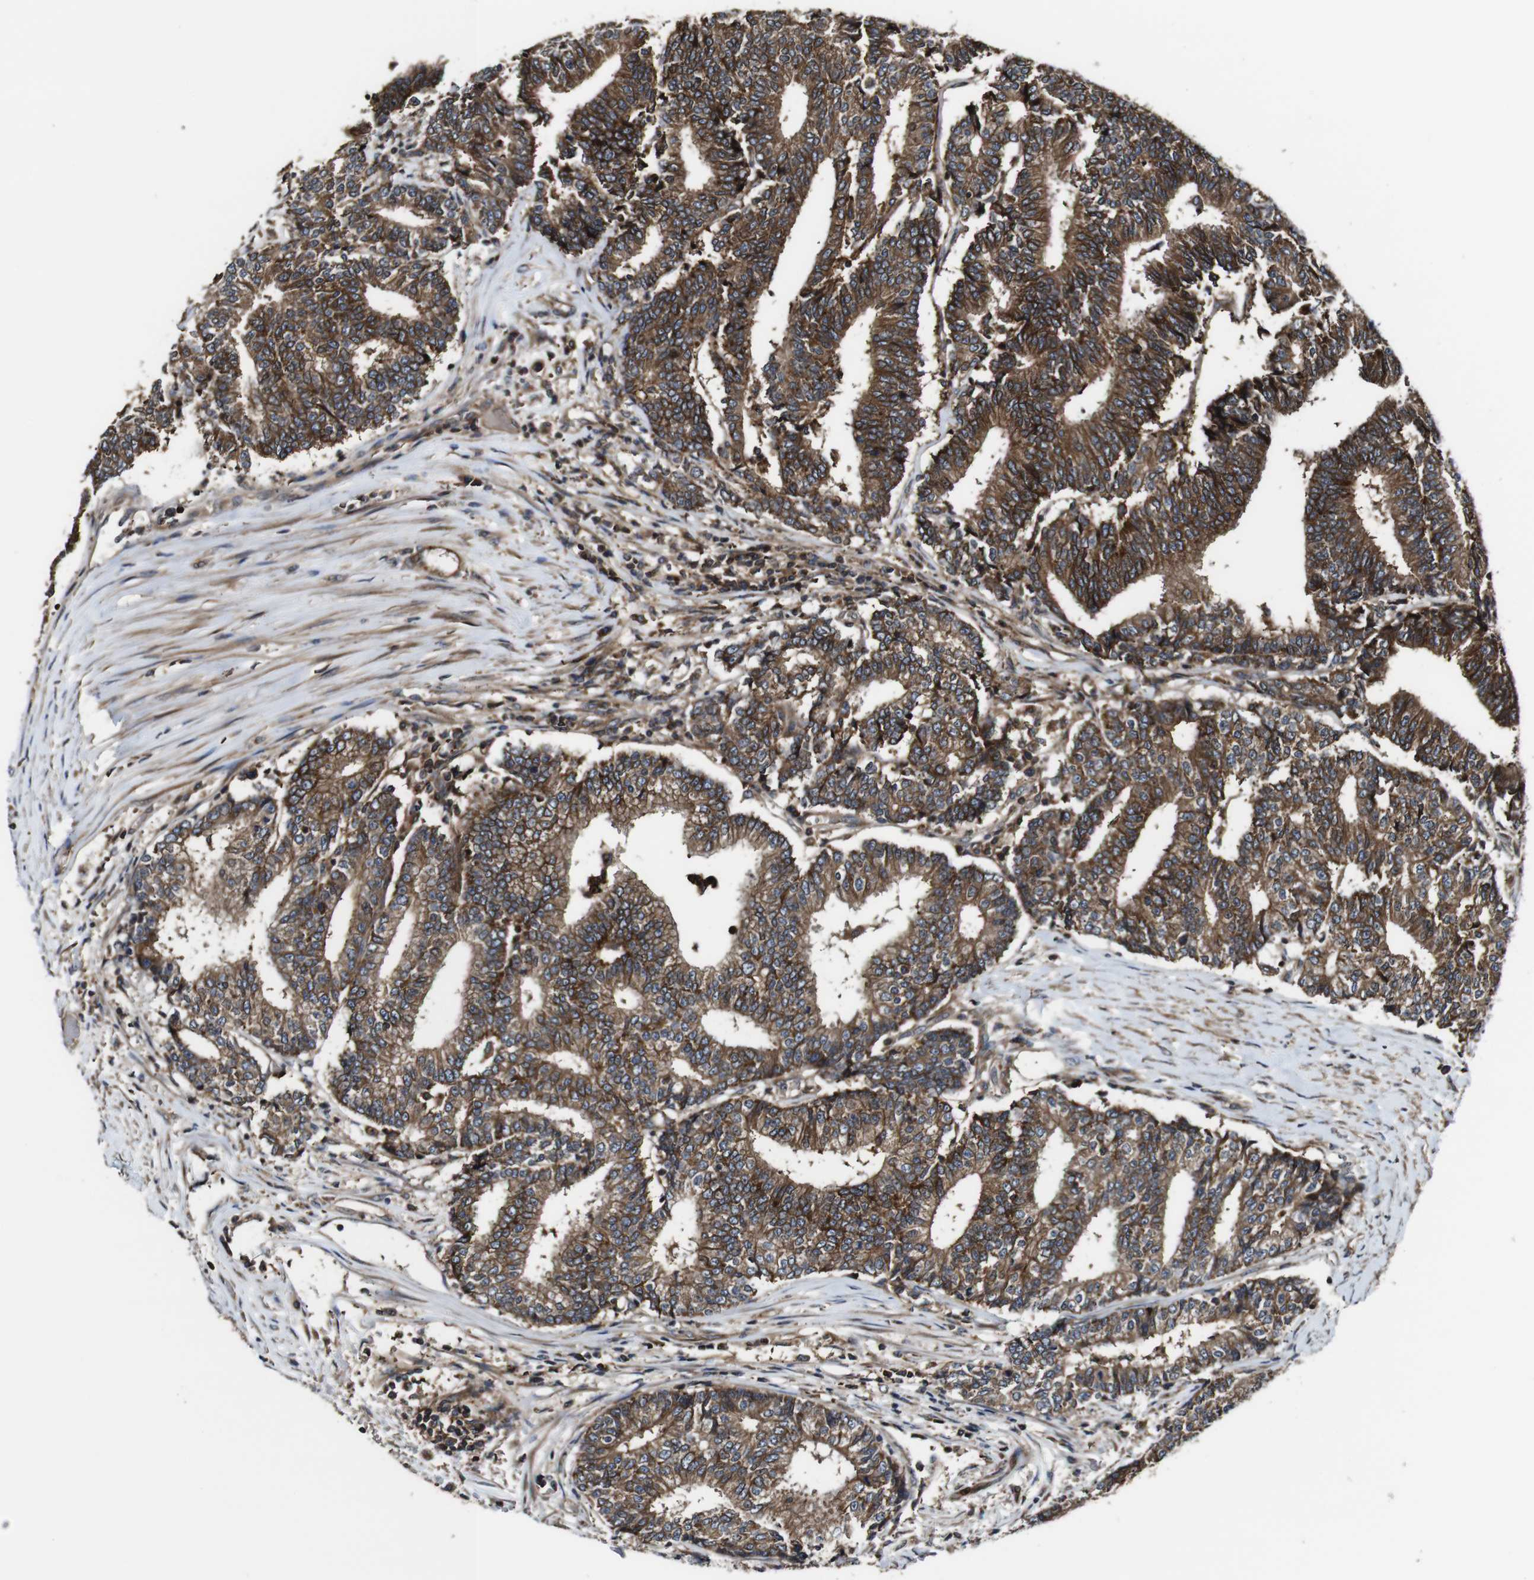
{"staining": {"intensity": "strong", "quantity": ">75%", "location": "cytoplasmic/membranous"}, "tissue": "prostate cancer", "cell_type": "Tumor cells", "image_type": "cancer", "snomed": [{"axis": "morphology", "description": "Normal tissue, NOS"}, {"axis": "morphology", "description": "Adenocarcinoma, High grade"}, {"axis": "topography", "description": "Prostate"}, {"axis": "topography", "description": "Seminal veicle"}], "caption": "There is high levels of strong cytoplasmic/membranous staining in tumor cells of prostate adenocarcinoma (high-grade), as demonstrated by immunohistochemical staining (brown color).", "gene": "TNIK", "patient": {"sex": "male", "age": 55}}